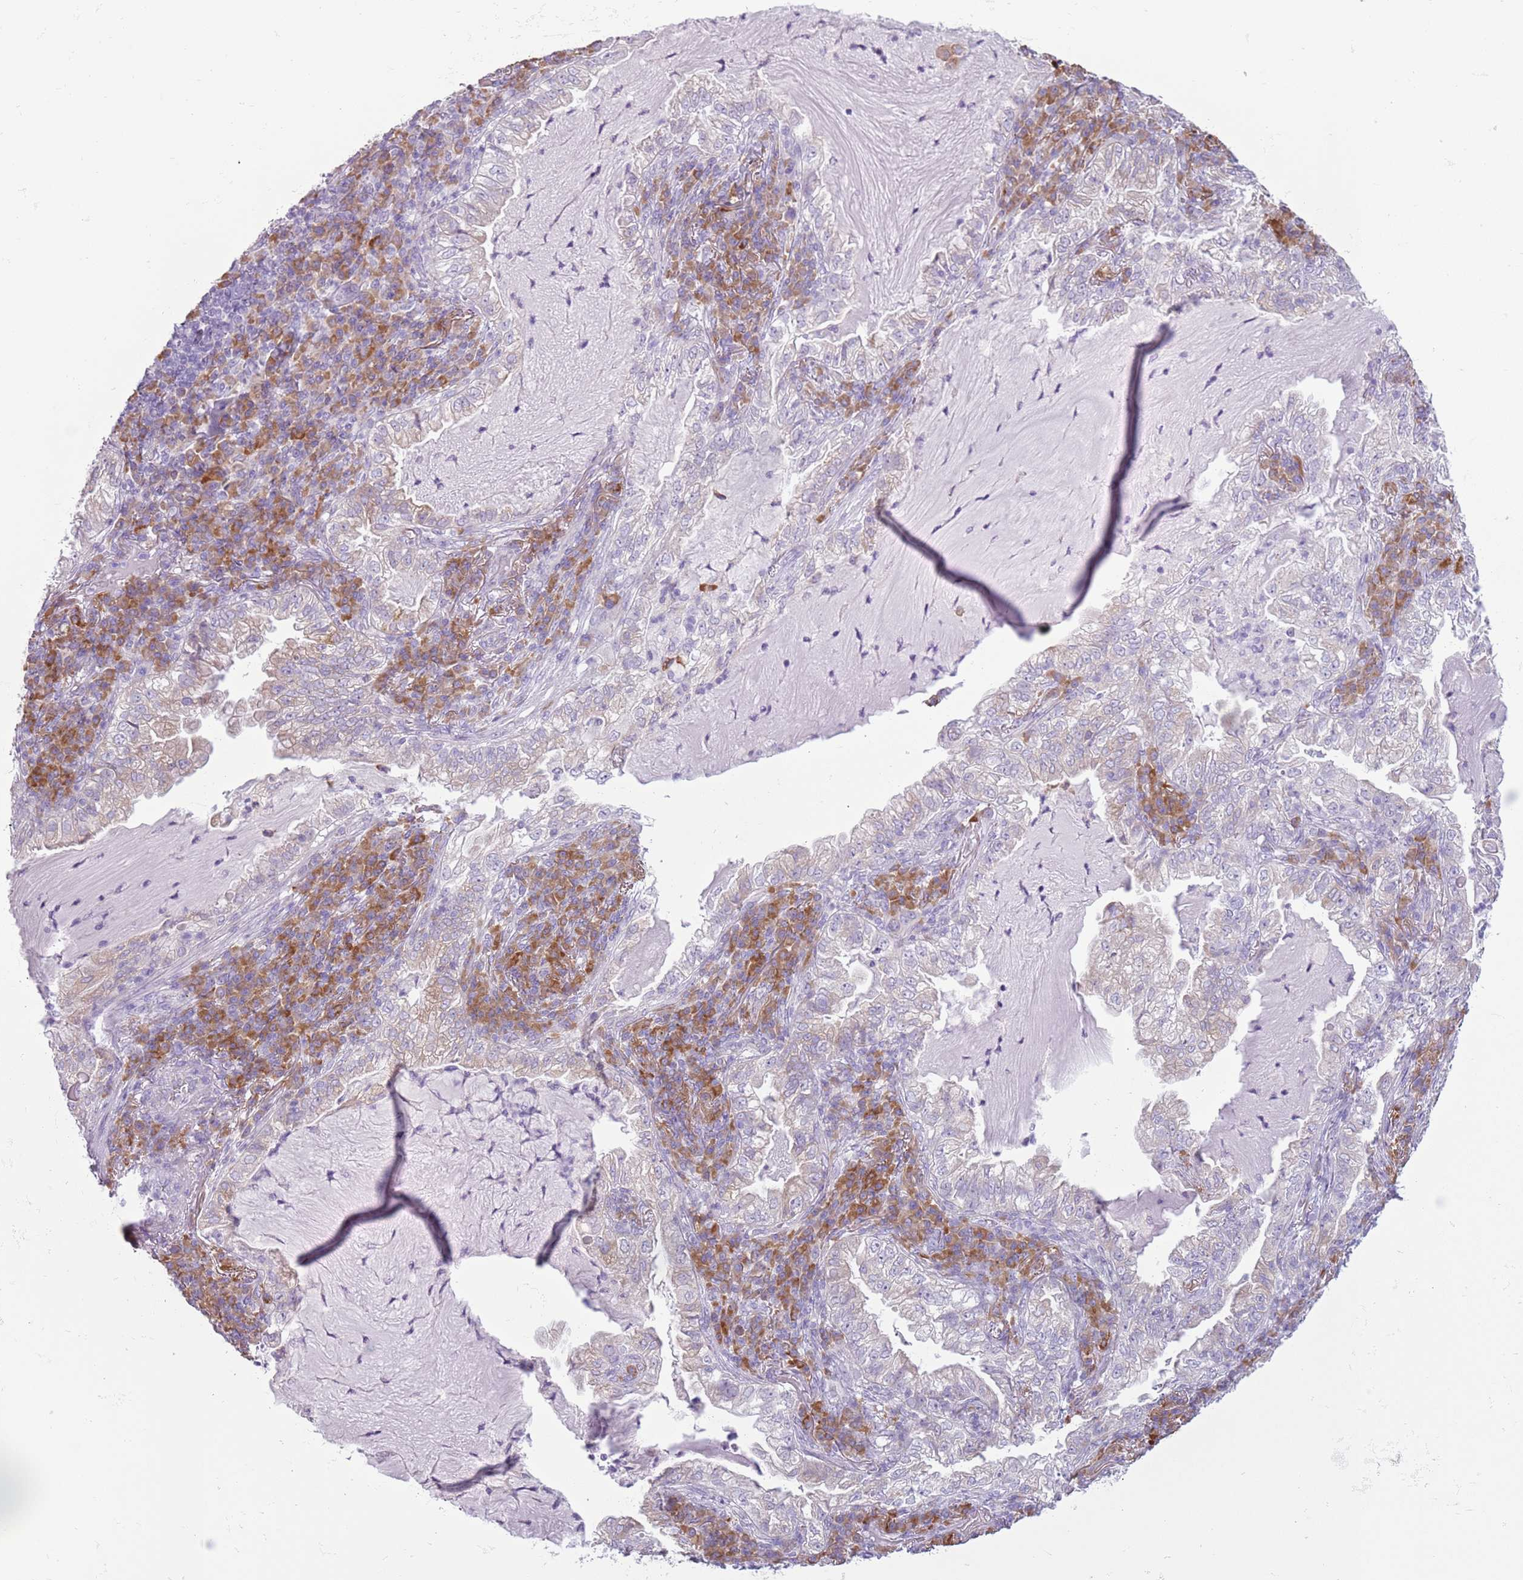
{"staining": {"intensity": "weak", "quantity": "25%-75%", "location": "cytoplasmic/membranous"}, "tissue": "lung cancer", "cell_type": "Tumor cells", "image_type": "cancer", "snomed": [{"axis": "morphology", "description": "Adenocarcinoma, NOS"}, {"axis": "topography", "description": "Lung"}], "caption": "Weak cytoplasmic/membranous protein expression is present in approximately 25%-75% of tumor cells in adenocarcinoma (lung).", "gene": "HYOU1", "patient": {"sex": "female", "age": 73}}